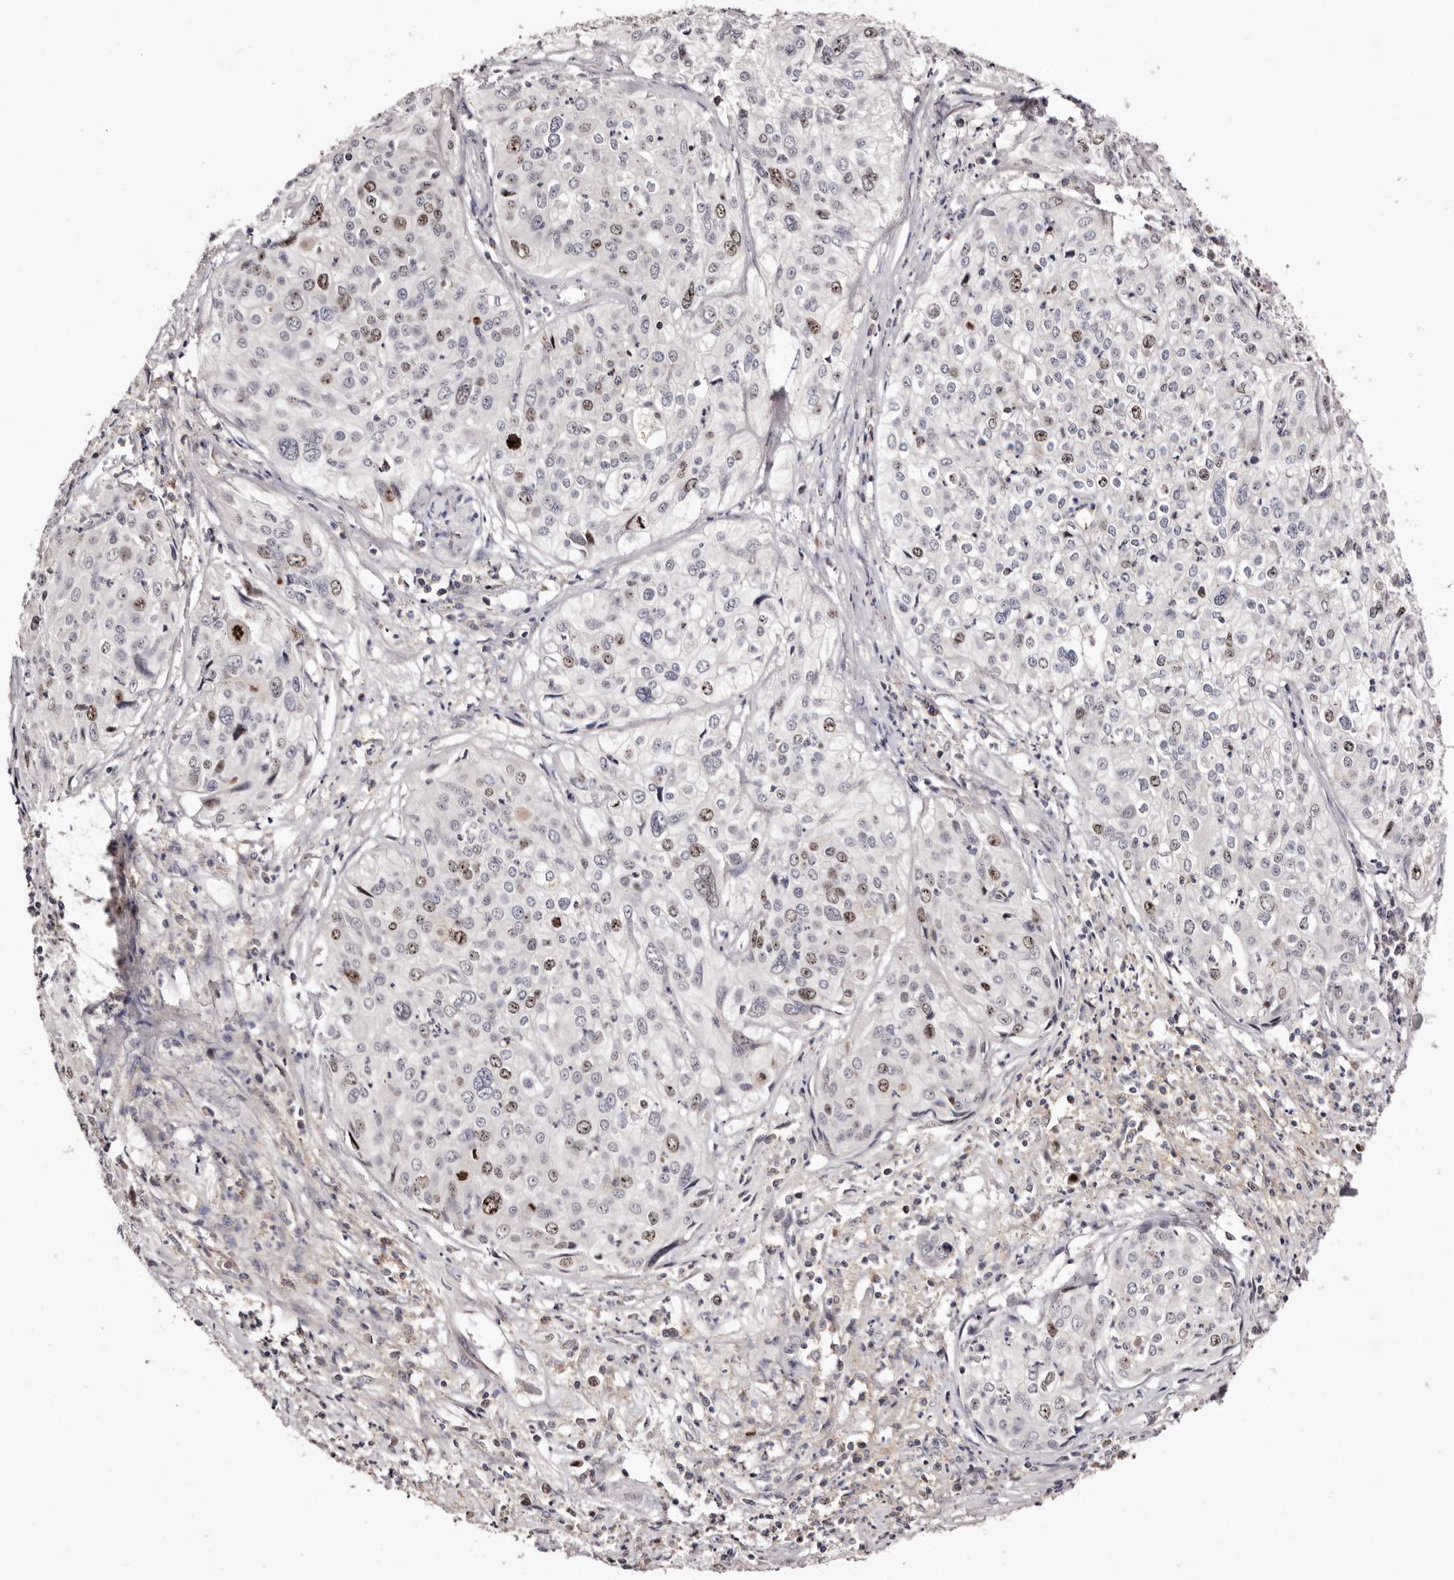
{"staining": {"intensity": "moderate", "quantity": "<25%", "location": "nuclear"}, "tissue": "cervical cancer", "cell_type": "Tumor cells", "image_type": "cancer", "snomed": [{"axis": "morphology", "description": "Squamous cell carcinoma, NOS"}, {"axis": "topography", "description": "Cervix"}], "caption": "Immunohistochemical staining of human squamous cell carcinoma (cervical) reveals low levels of moderate nuclear protein expression in about <25% of tumor cells.", "gene": "CDCA8", "patient": {"sex": "female", "age": 31}}